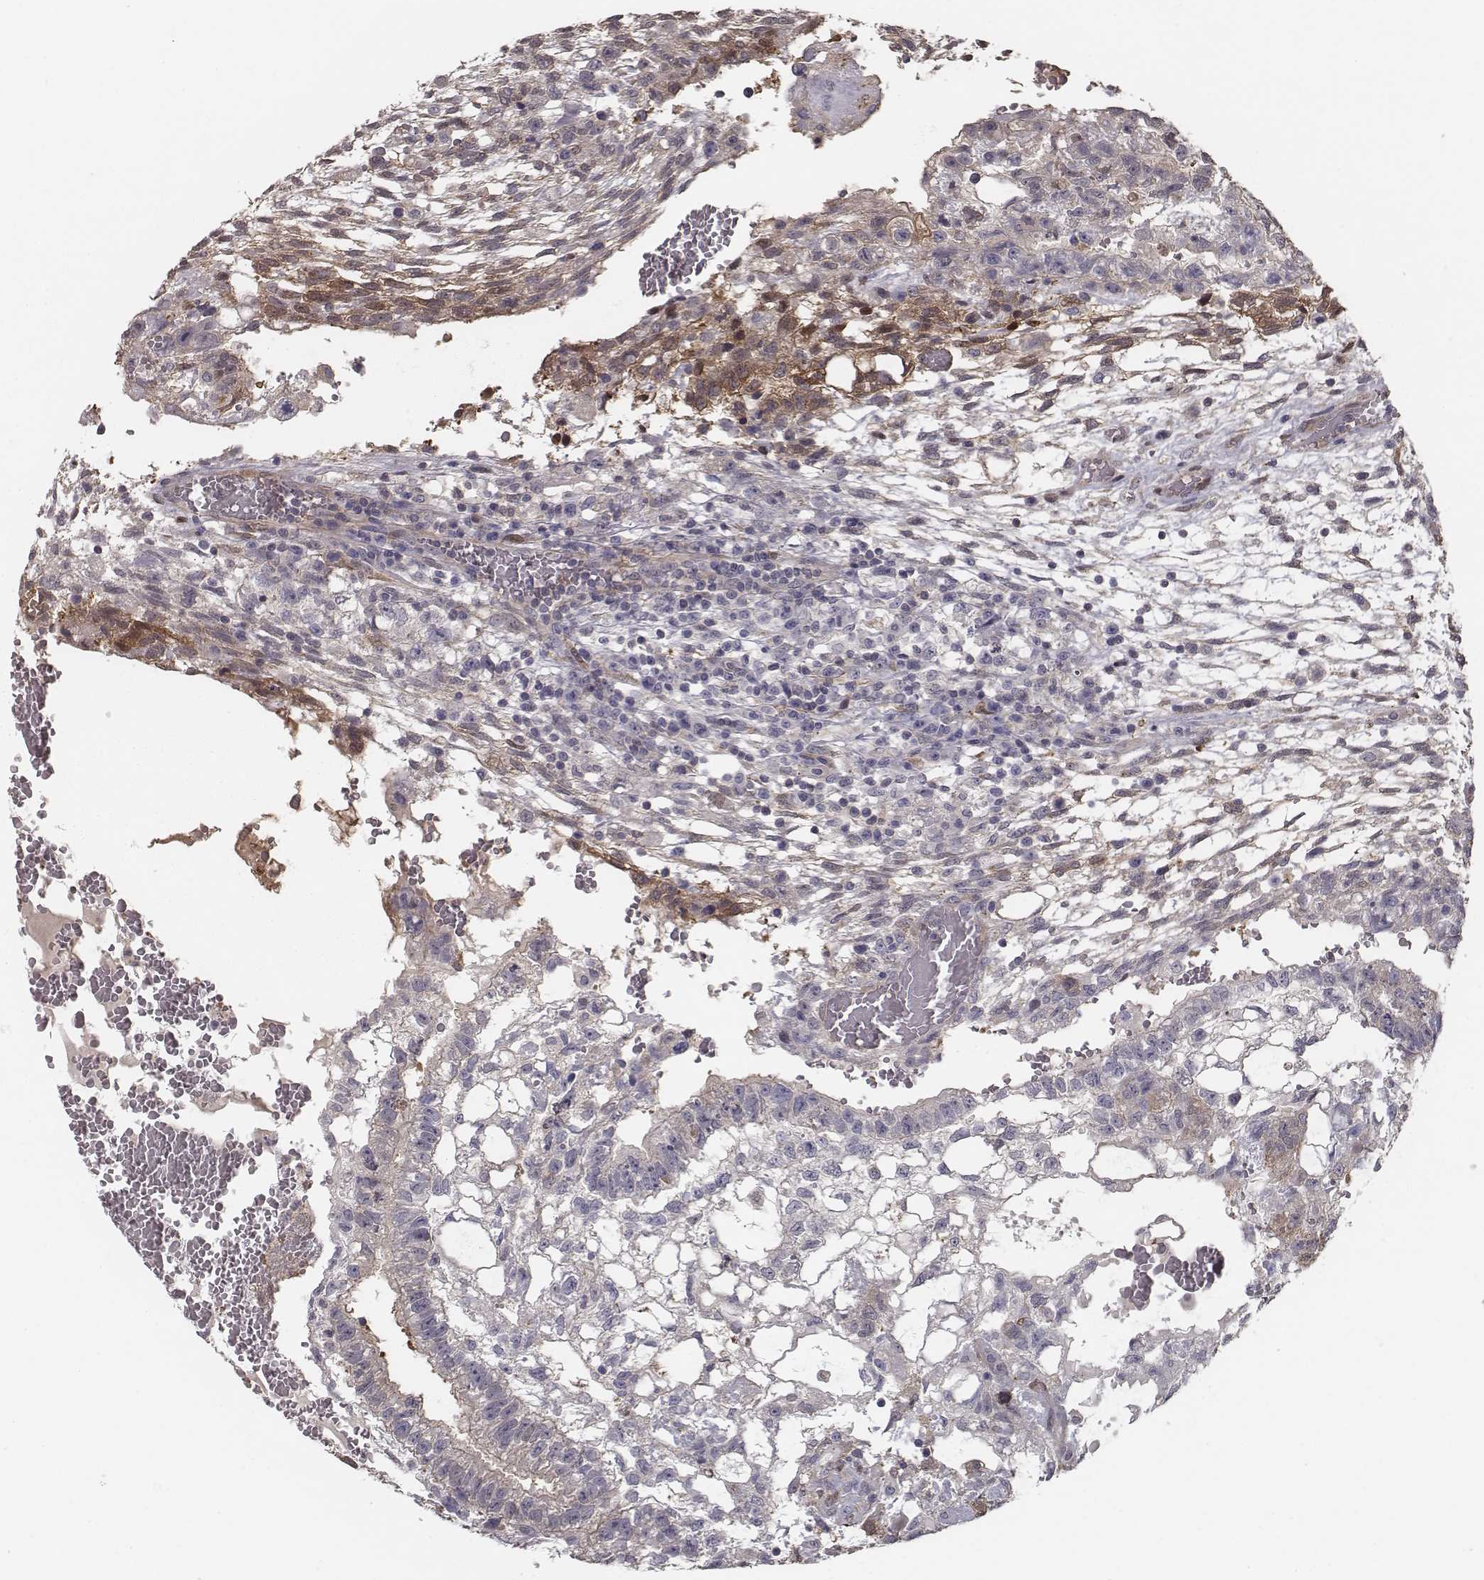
{"staining": {"intensity": "moderate", "quantity": "<25%", "location": "cytoplasmic/membranous"}, "tissue": "testis cancer", "cell_type": "Tumor cells", "image_type": "cancer", "snomed": [{"axis": "morphology", "description": "Carcinoma, Embryonal, NOS"}, {"axis": "topography", "description": "Testis"}], "caption": "Testis cancer stained with DAB (3,3'-diaminobenzidine) immunohistochemistry shows low levels of moderate cytoplasmic/membranous positivity in about <25% of tumor cells.", "gene": "ISYNA1", "patient": {"sex": "male", "age": 32}}